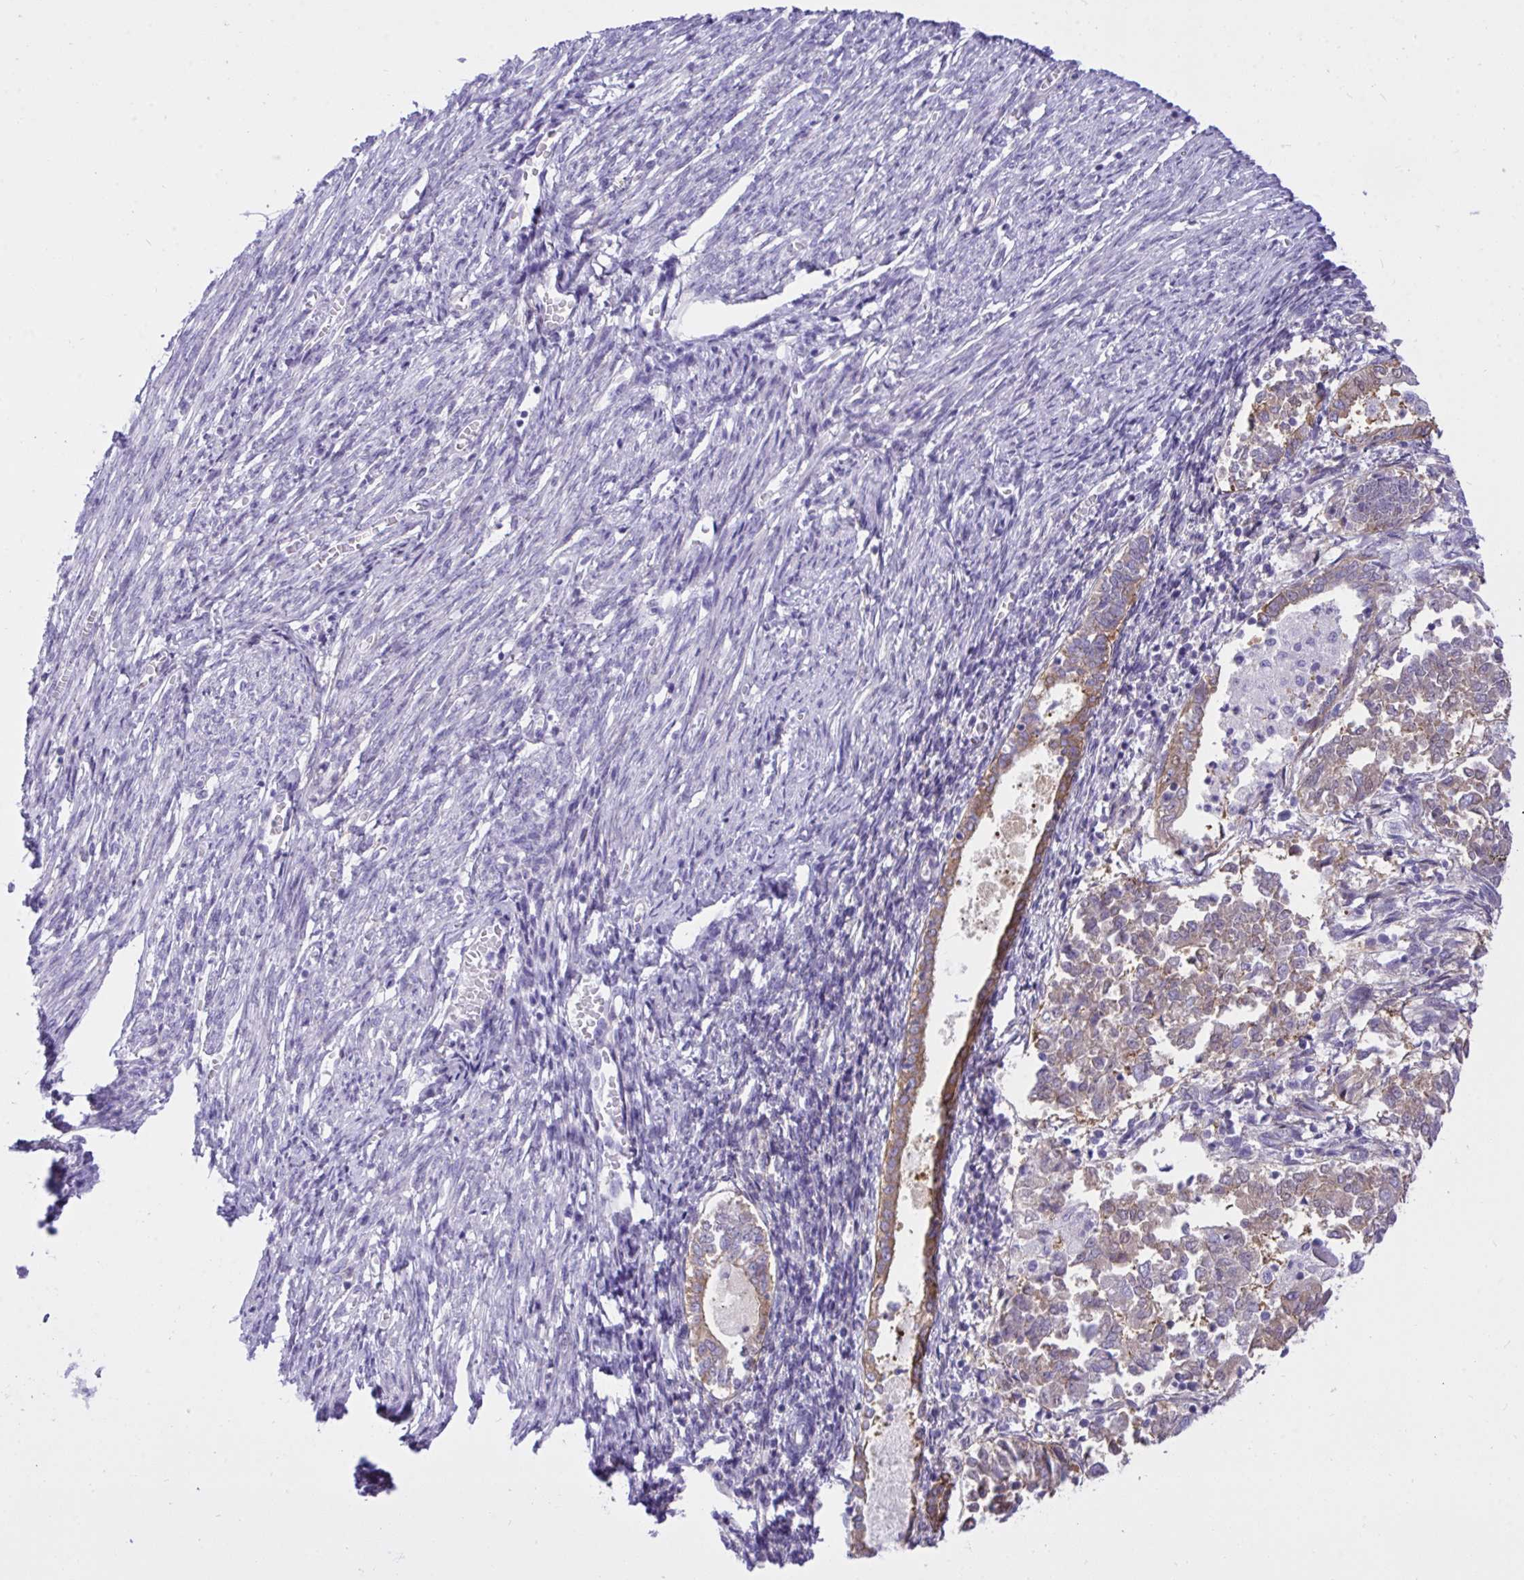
{"staining": {"intensity": "weak", "quantity": ">75%", "location": "cytoplasmic/membranous"}, "tissue": "endometrial cancer", "cell_type": "Tumor cells", "image_type": "cancer", "snomed": [{"axis": "morphology", "description": "Adenocarcinoma, NOS"}, {"axis": "topography", "description": "Endometrium"}], "caption": "Adenocarcinoma (endometrial) tissue demonstrates weak cytoplasmic/membranous positivity in about >75% of tumor cells", "gene": "TLN2", "patient": {"sex": "female", "age": 65}}